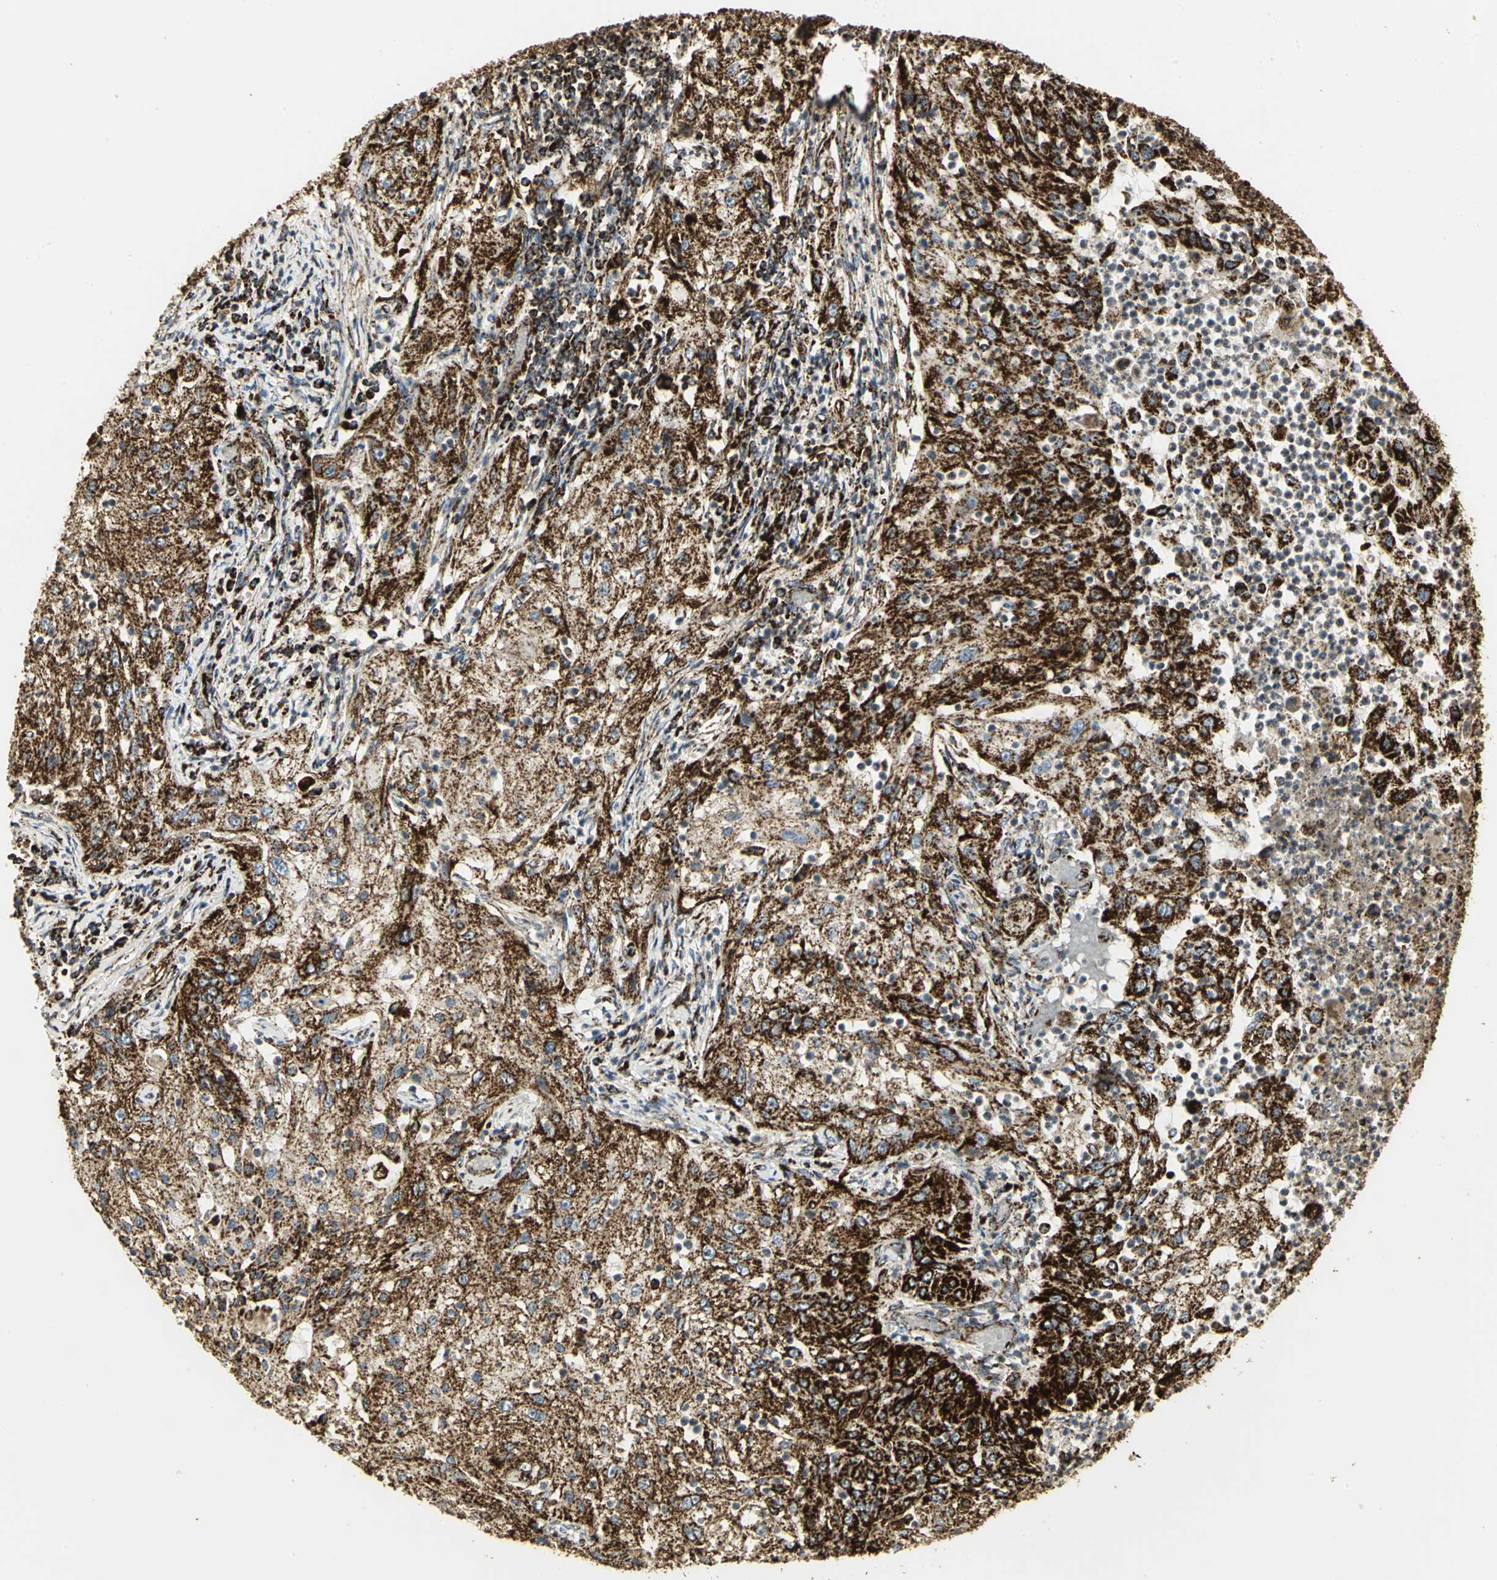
{"staining": {"intensity": "strong", "quantity": ">75%", "location": "cytoplasmic/membranous"}, "tissue": "lung cancer", "cell_type": "Tumor cells", "image_type": "cancer", "snomed": [{"axis": "morphology", "description": "Inflammation, NOS"}, {"axis": "morphology", "description": "Squamous cell carcinoma, NOS"}, {"axis": "topography", "description": "Lymph node"}, {"axis": "topography", "description": "Soft tissue"}, {"axis": "topography", "description": "Lung"}], "caption": "This photomicrograph demonstrates immunohistochemistry (IHC) staining of lung cancer (squamous cell carcinoma), with high strong cytoplasmic/membranous staining in about >75% of tumor cells.", "gene": "VDAC1", "patient": {"sex": "male", "age": 66}}